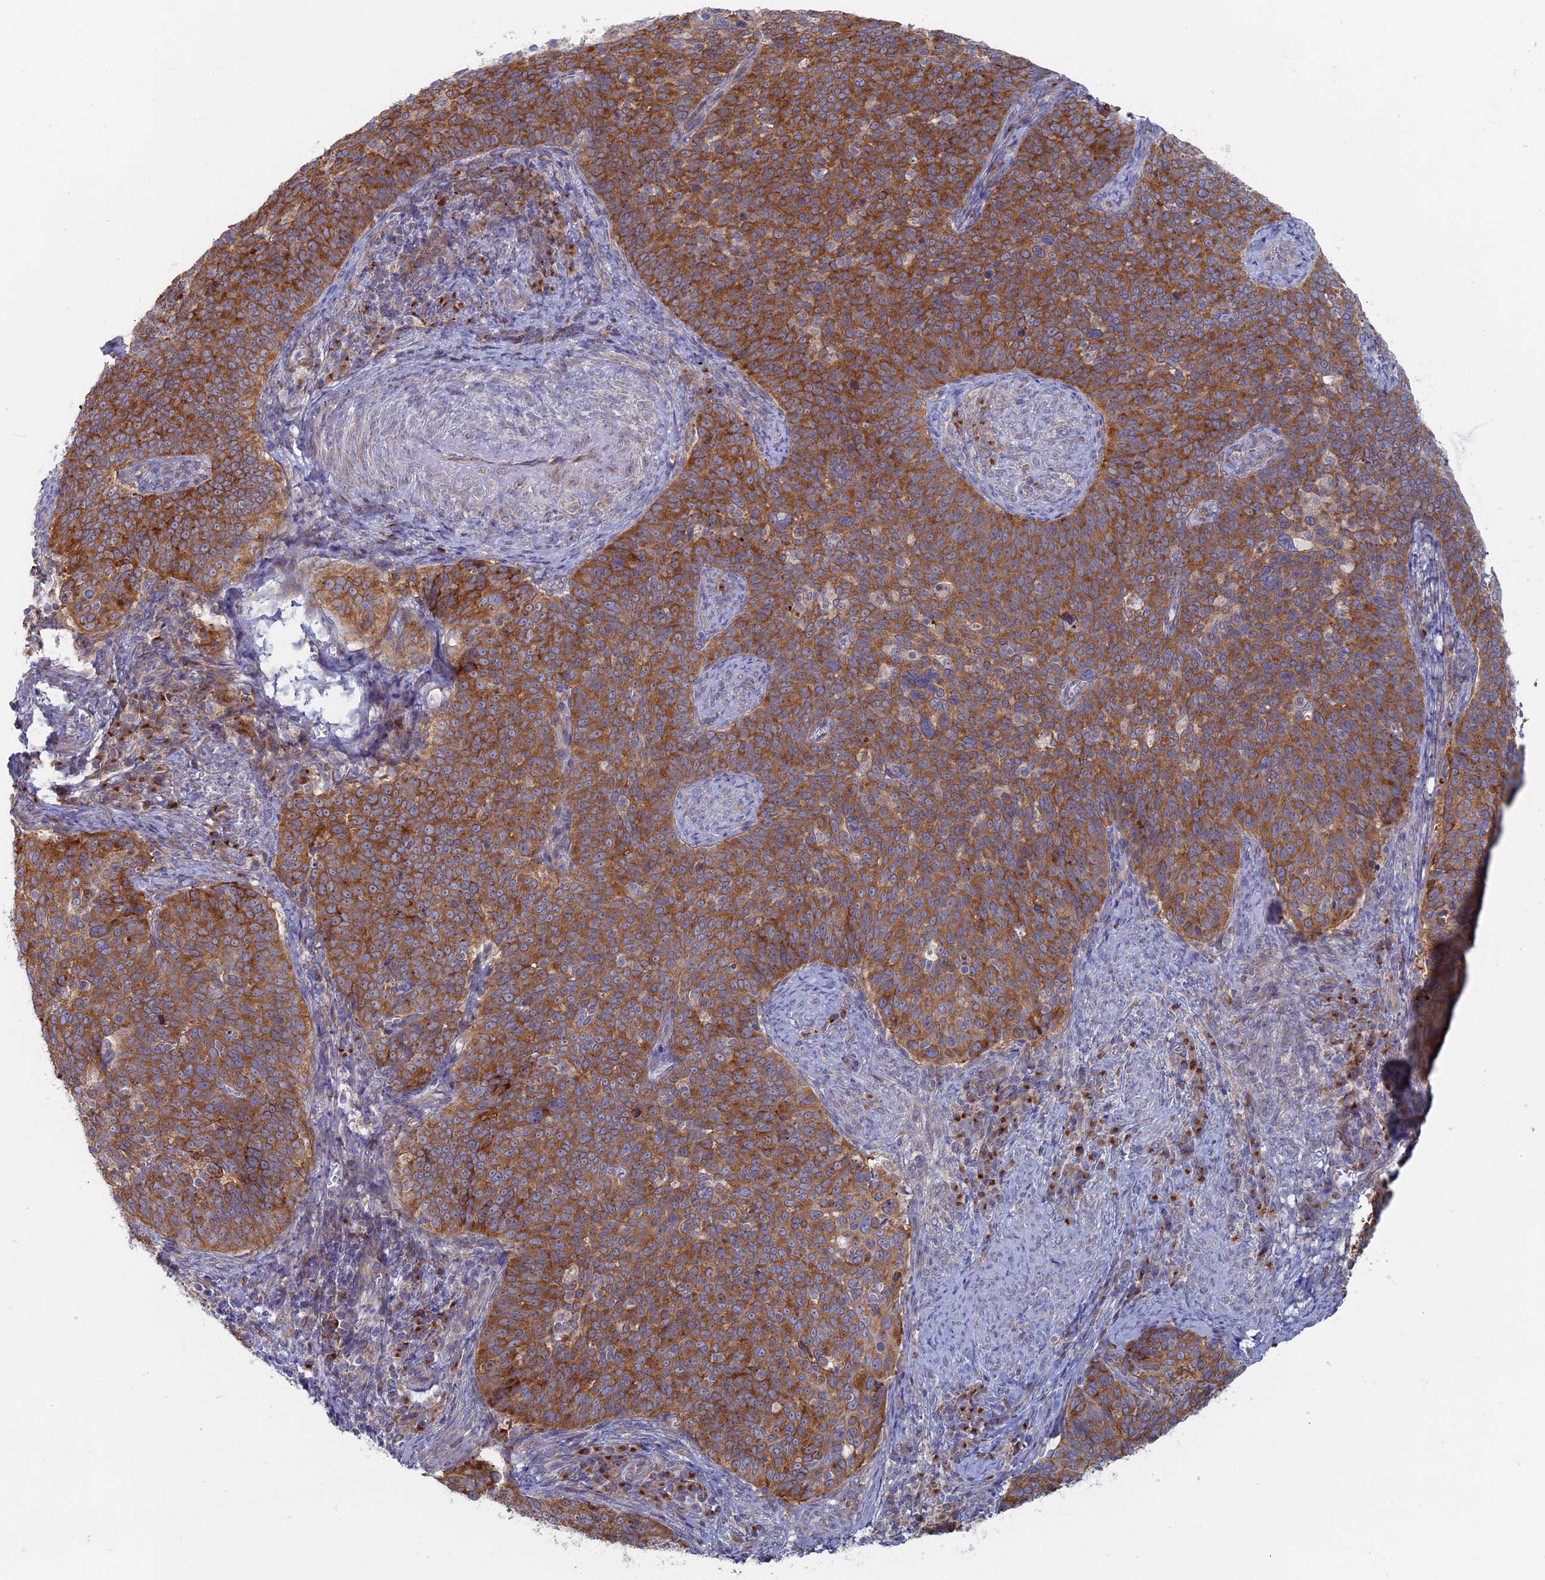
{"staining": {"intensity": "moderate", "quantity": ">75%", "location": "cytoplasmic/membranous"}, "tissue": "cervical cancer", "cell_type": "Tumor cells", "image_type": "cancer", "snomed": [{"axis": "morphology", "description": "Normal tissue, NOS"}, {"axis": "morphology", "description": "Squamous cell carcinoma, NOS"}, {"axis": "topography", "description": "Cervix"}], "caption": "Immunohistochemical staining of cervical cancer (squamous cell carcinoma) shows moderate cytoplasmic/membranous protein positivity in approximately >75% of tumor cells.", "gene": "TBC1D30", "patient": {"sex": "female", "age": 39}}